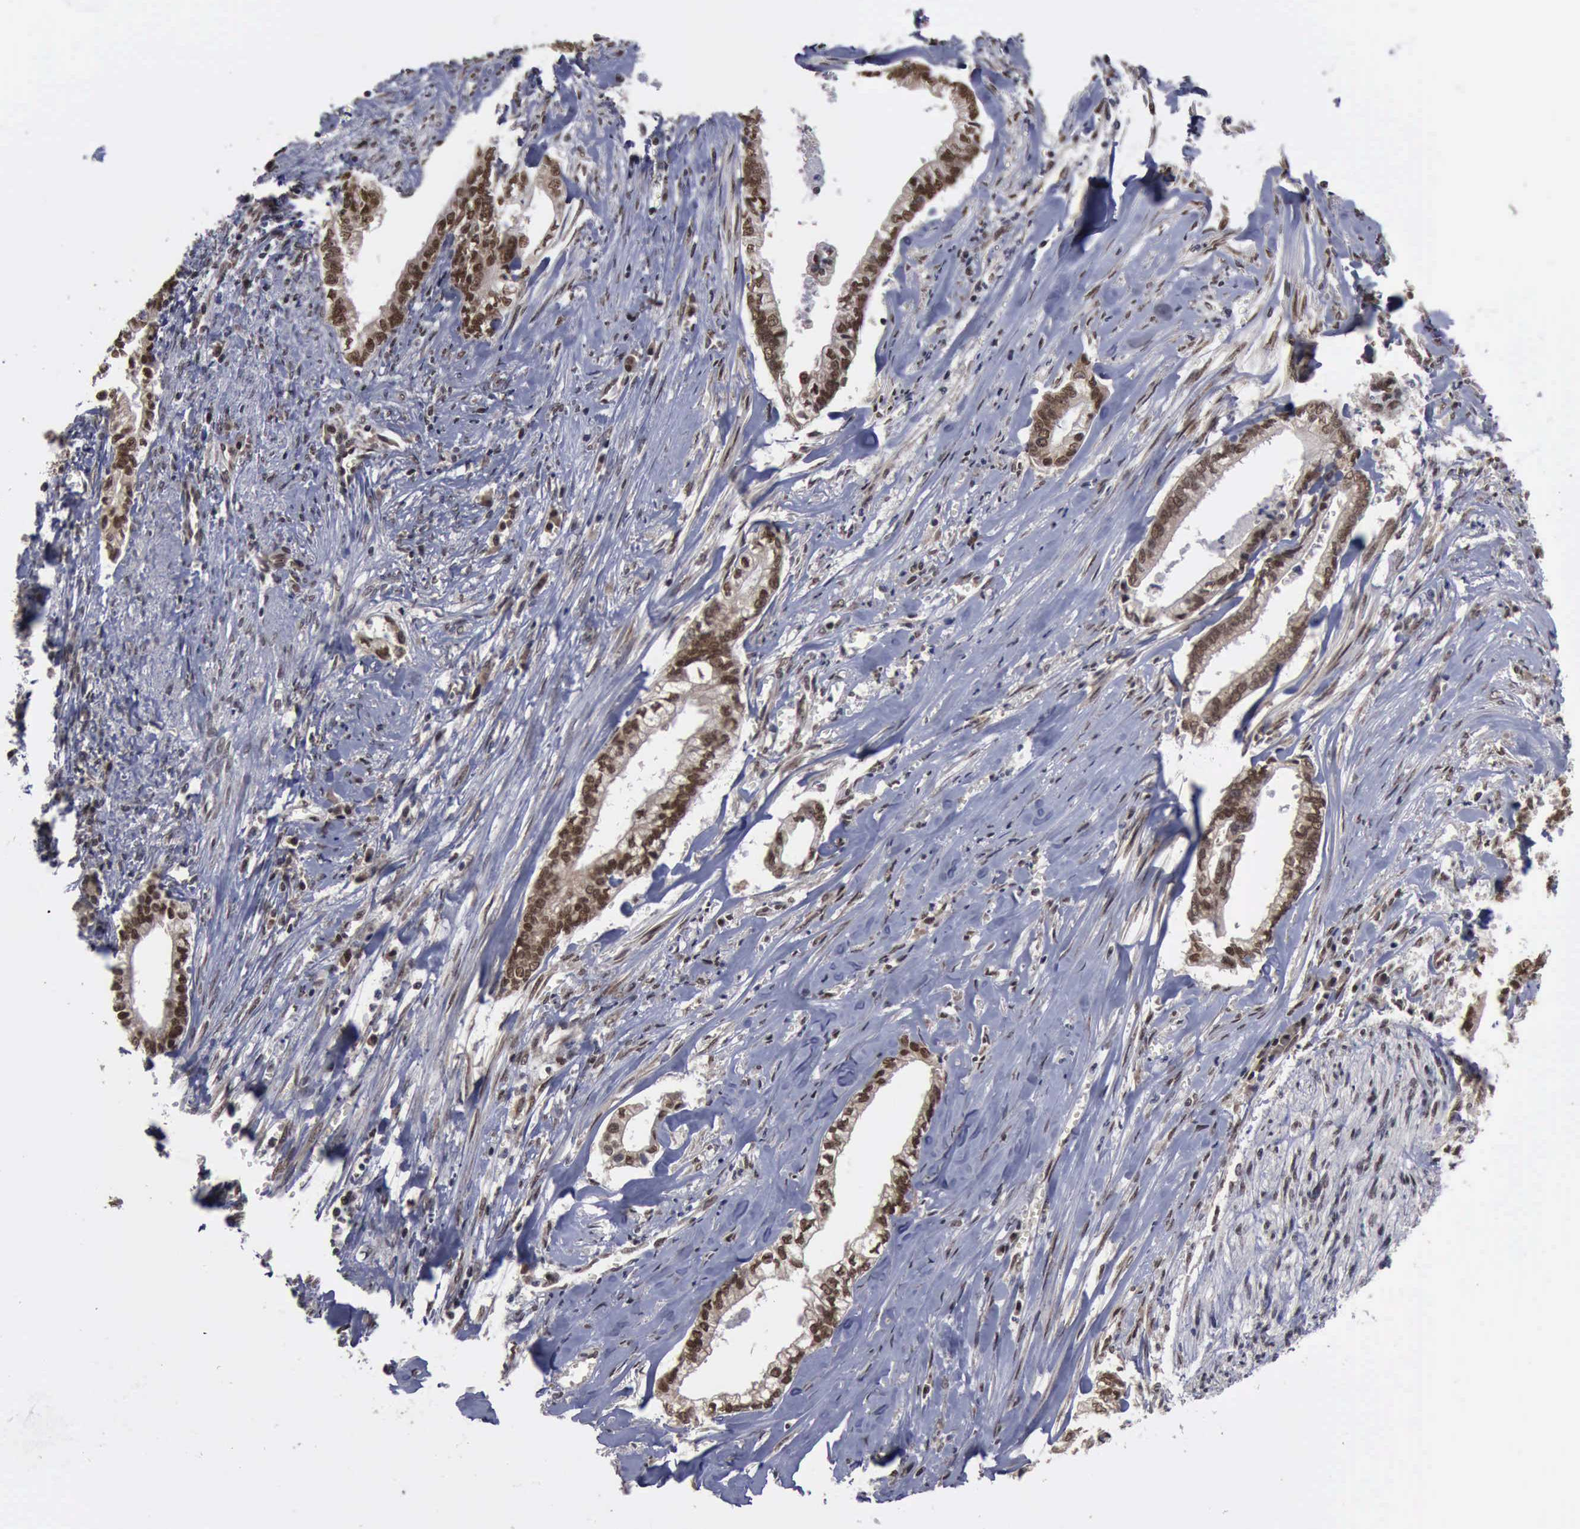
{"staining": {"intensity": "strong", "quantity": ">75%", "location": "nuclear"}, "tissue": "liver cancer", "cell_type": "Tumor cells", "image_type": "cancer", "snomed": [{"axis": "morphology", "description": "Cholangiocarcinoma"}, {"axis": "topography", "description": "Liver"}], "caption": "Immunohistochemical staining of liver cholangiocarcinoma reveals strong nuclear protein staining in approximately >75% of tumor cells. (DAB IHC with brightfield microscopy, high magnification).", "gene": "RTCB", "patient": {"sex": "male", "age": 57}}